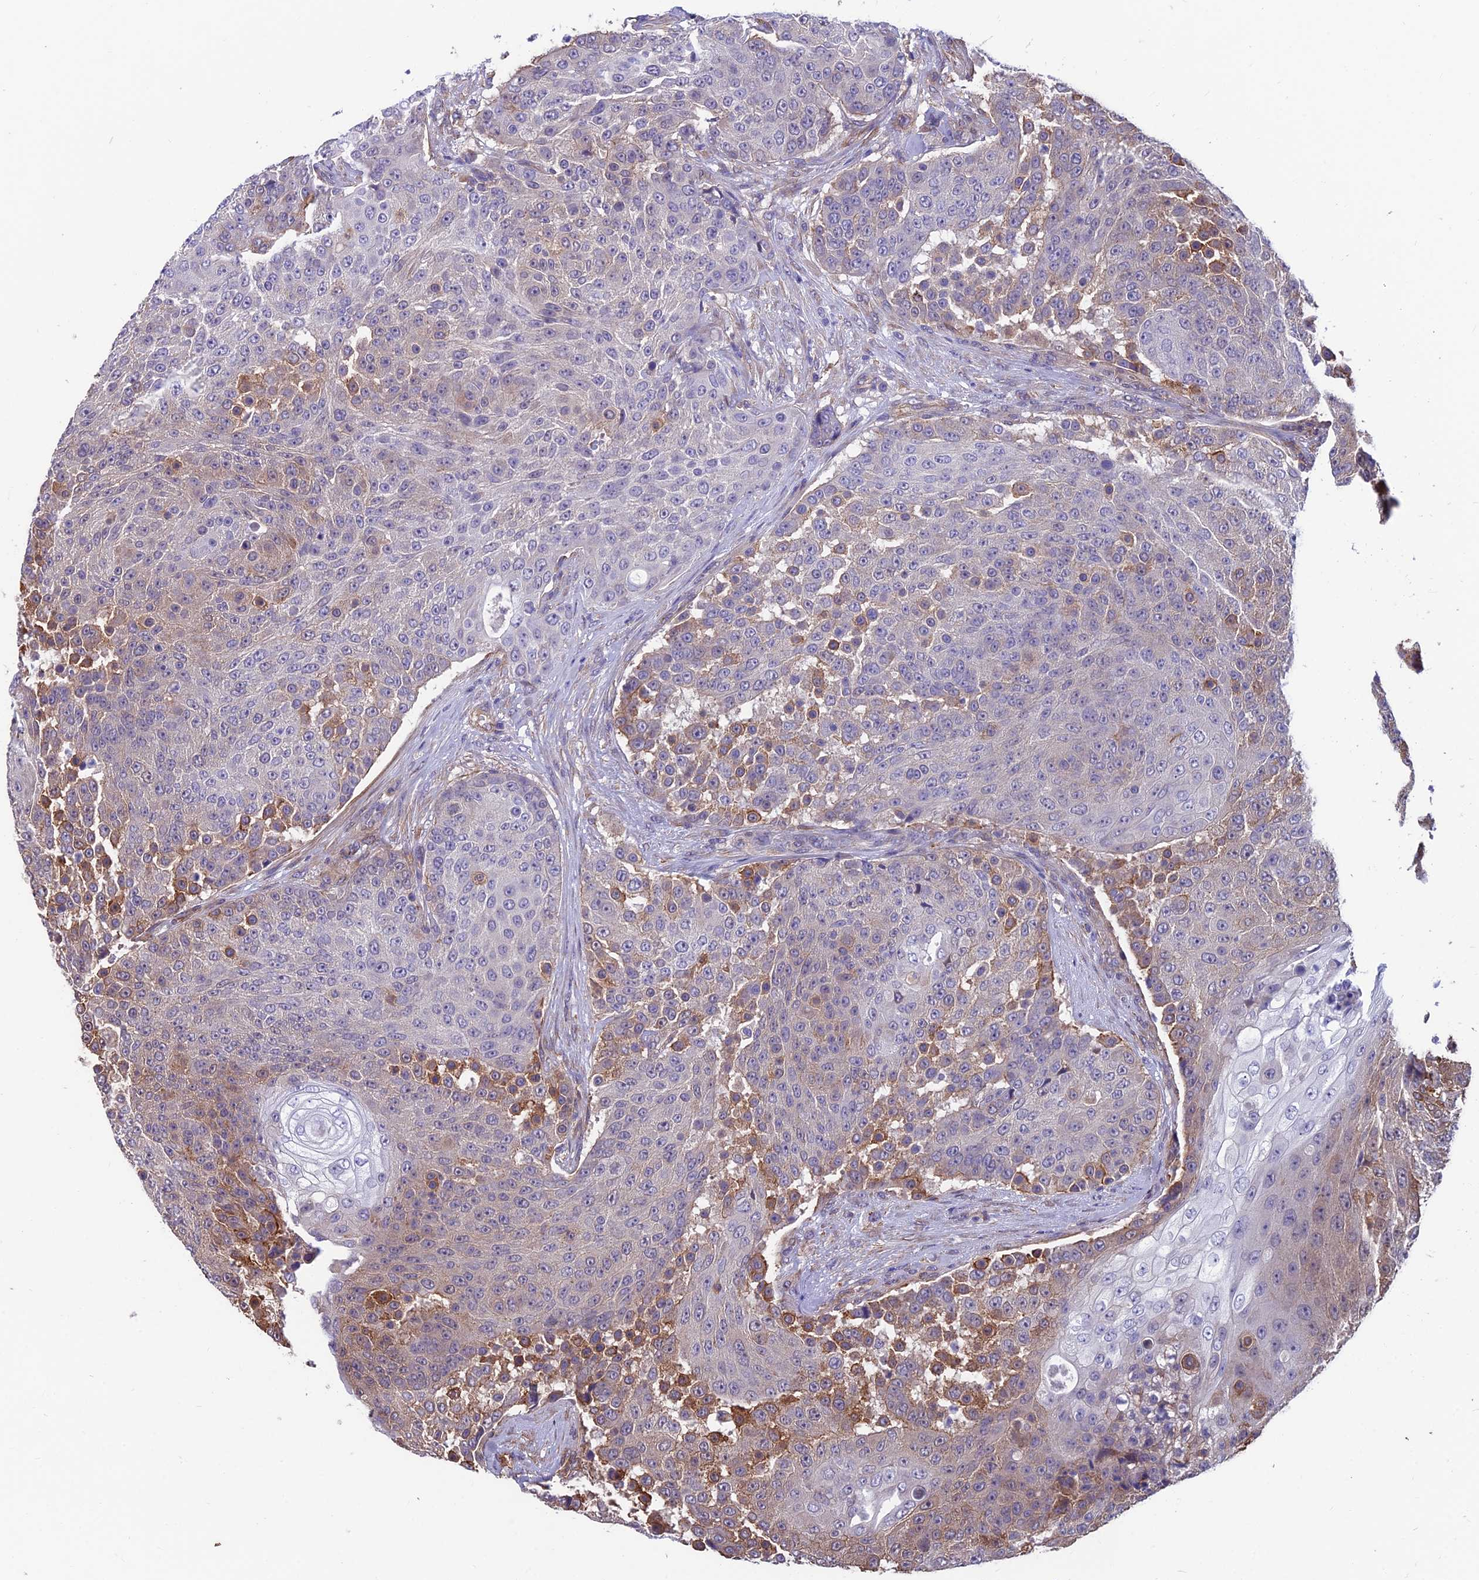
{"staining": {"intensity": "moderate", "quantity": "<25%", "location": "cytoplasmic/membranous"}, "tissue": "urothelial cancer", "cell_type": "Tumor cells", "image_type": "cancer", "snomed": [{"axis": "morphology", "description": "Urothelial carcinoma, High grade"}, {"axis": "topography", "description": "Urinary bladder"}], "caption": "The immunohistochemical stain highlights moderate cytoplasmic/membranous expression in tumor cells of high-grade urothelial carcinoma tissue.", "gene": "RTN4RL1", "patient": {"sex": "female", "age": 63}}